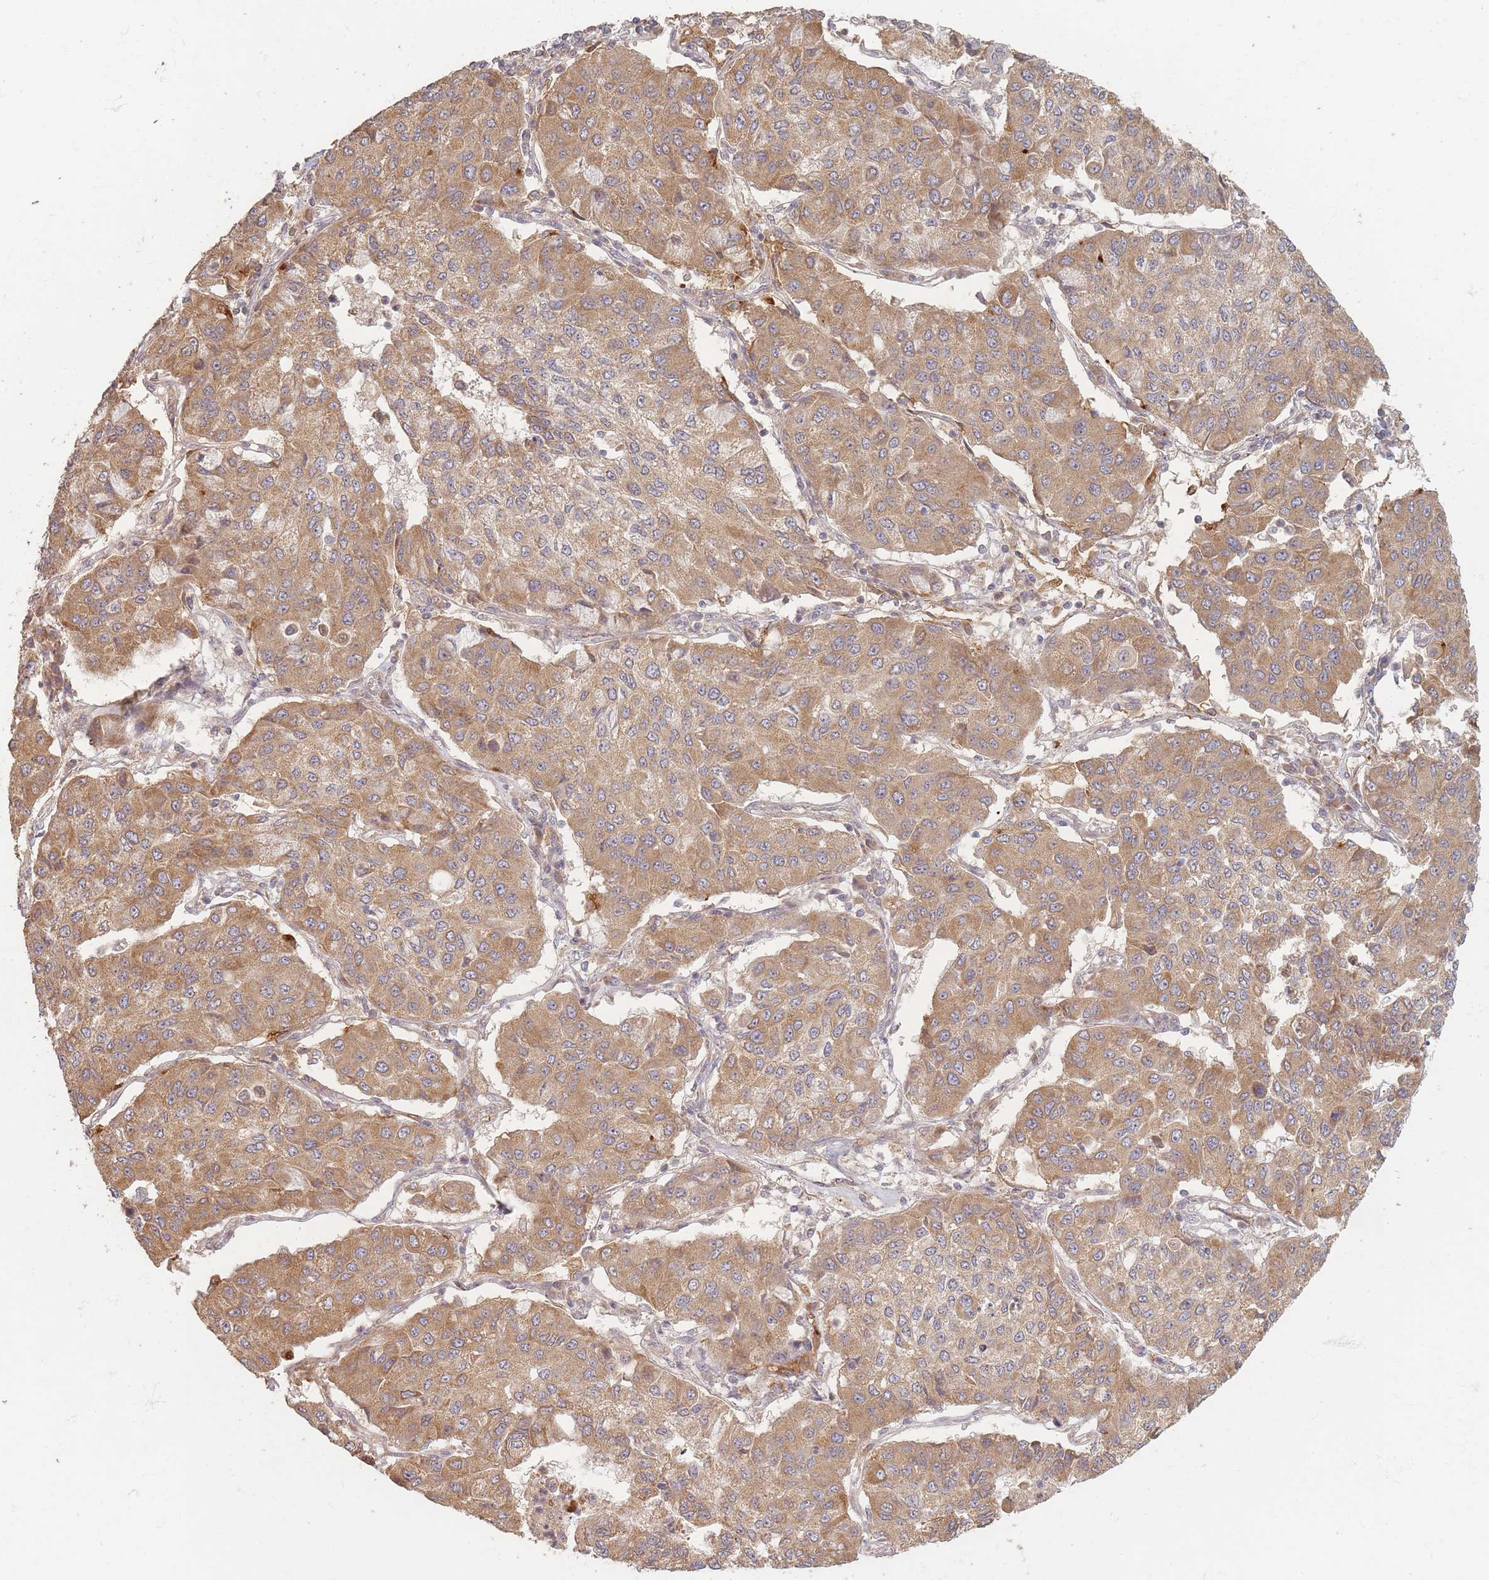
{"staining": {"intensity": "moderate", "quantity": ">75%", "location": "cytoplasmic/membranous"}, "tissue": "lung cancer", "cell_type": "Tumor cells", "image_type": "cancer", "snomed": [{"axis": "morphology", "description": "Squamous cell carcinoma, NOS"}, {"axis": "topography", "description": "Lung"}], "caption": "Immunohistochemical staining of human lung cancer (squamous cell carcinoma) shows moderate cytoplasmic/membranous protein expression in approximately >75% of tumor cells.", "gene": "MRPS6", "patient": {"sex": "male", "age": 74}}